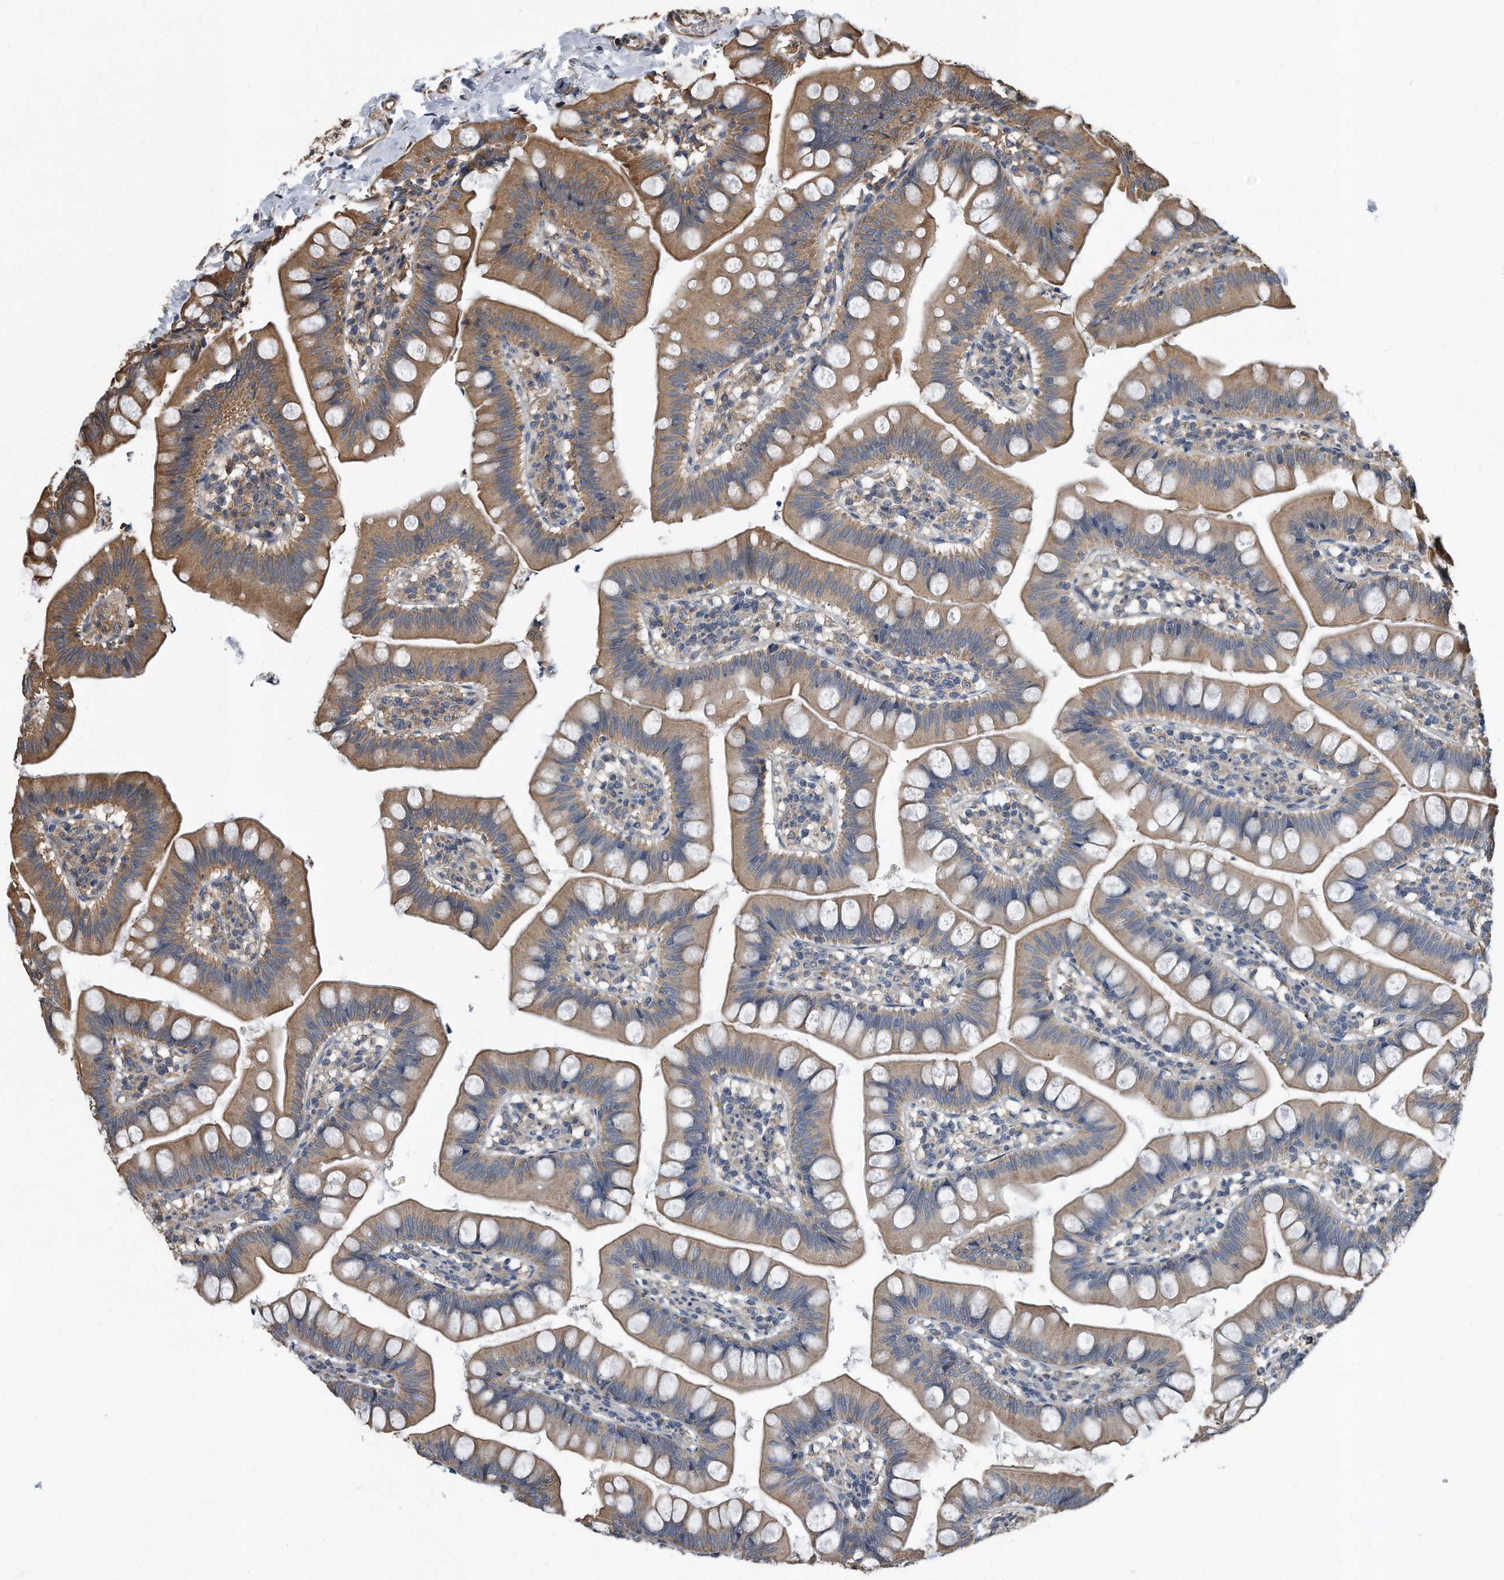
{"staining": {"intensity": "moderate", "quantity": ">75%", "location": "cytoplasmic/membranous"}, "tissue": "small intestine", "cell_type": "Glandular cells", "image_type": "normal", "snomed": [{"axis": "morphology", "description": "Normal tissue, NOS"}, {"axis": "topography", "description": "Small intestine"}], "caption": "An immunohistochemistry (IHC) micrograph of normal tissue is shown. Protein staining in brown labels moderate cytoplasmic/membranous positivity in small intestine within glandular cells.", "gene": "FAM136A", "patient": {"sex": "male", "age": 7}}